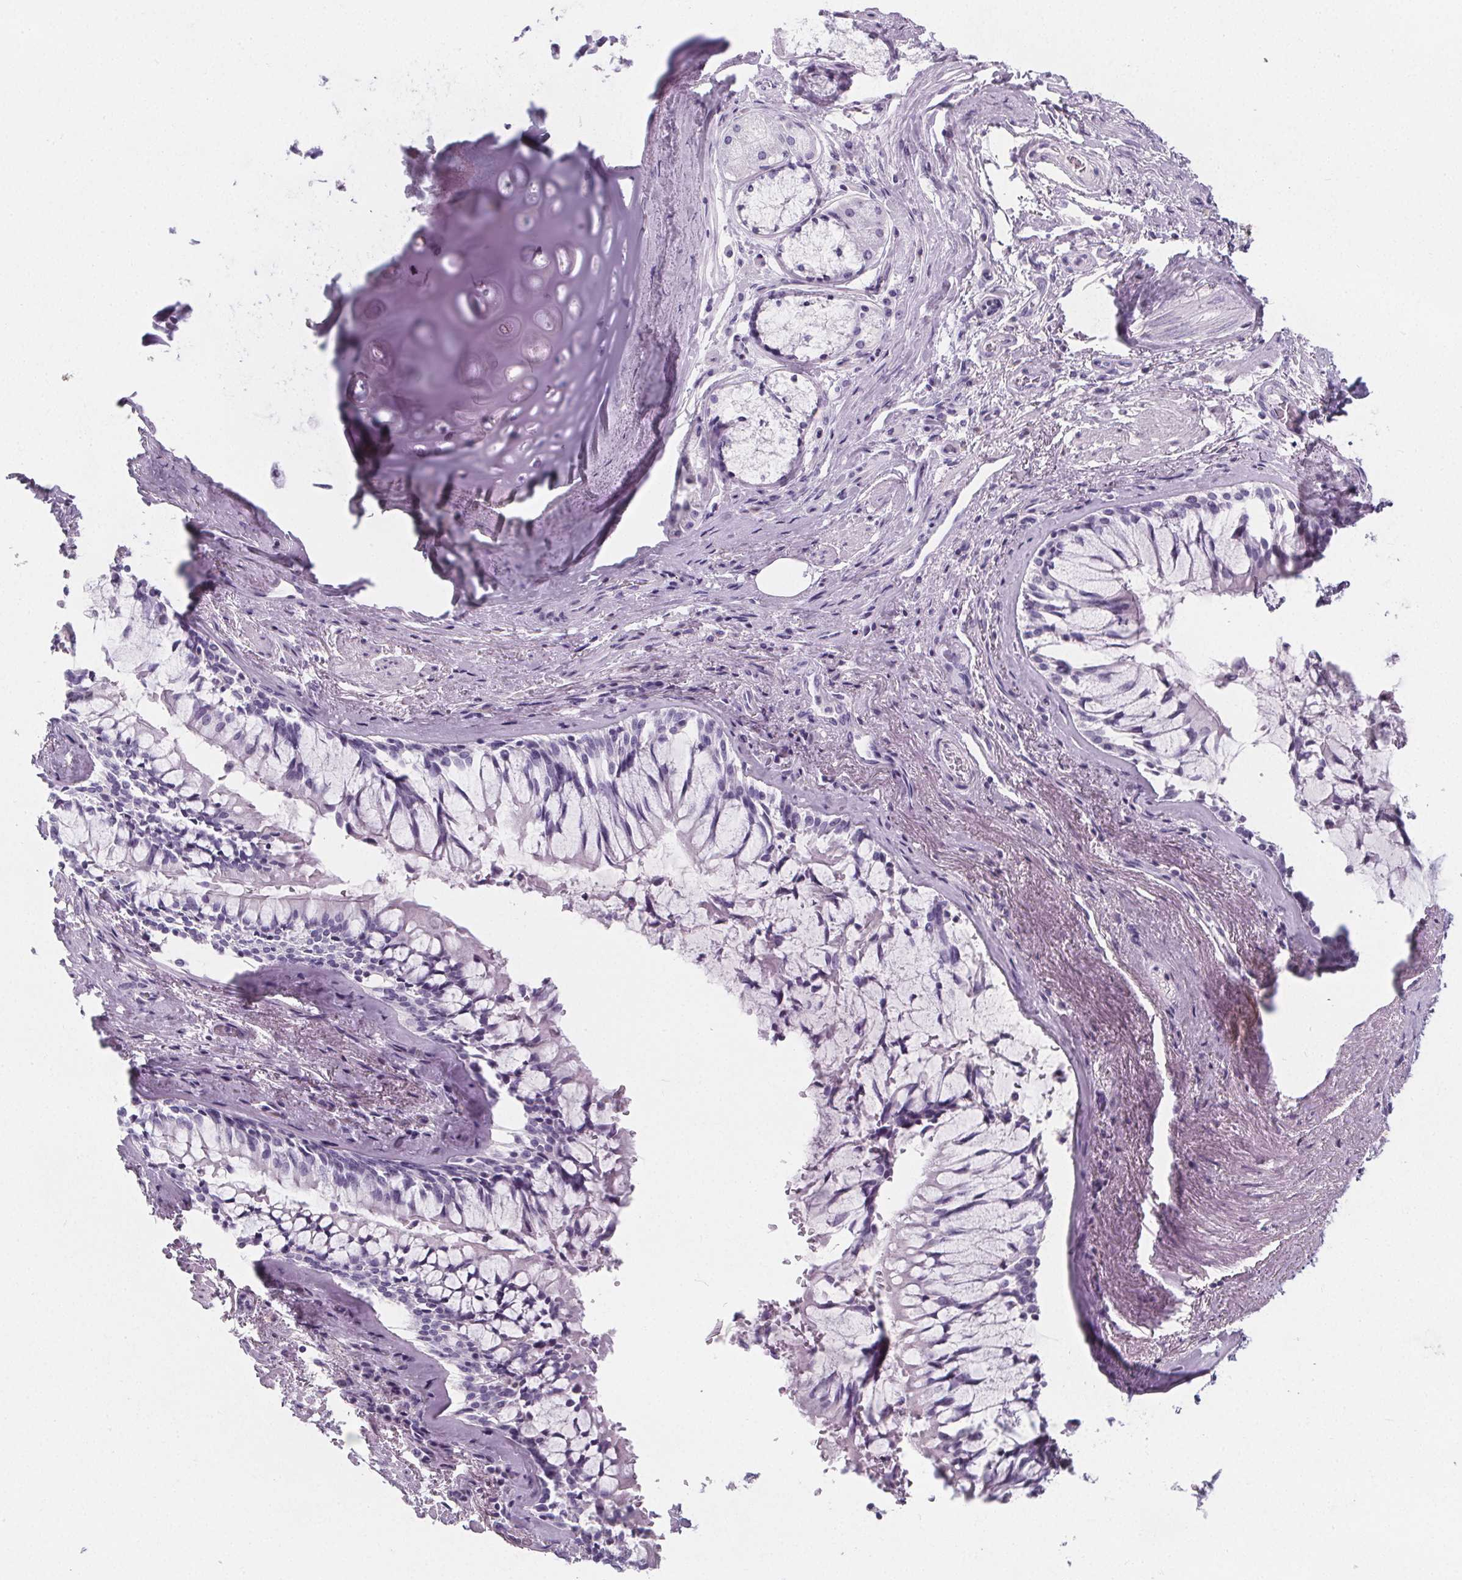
{"staining": {"intensity": "negative", "quantity": "none", "location": "none"}, "tissue": "adipose tissue", "cell_type": "Adipocytes", "image_type": "normal", "snomed": [{"axis": "morphology", "description": "Normal tissue, NOS"}, {"axis": "topography", "description": "Cartilage tissue"}, {"axis": "topography", "description": "Bronchus"}], "caption": "Immunohistochemical staining of normal human adipose tissue displays no significant expression in adipocytes.", "gene": "ADRB1", "patient": {"sex": "male", "age": 64}}